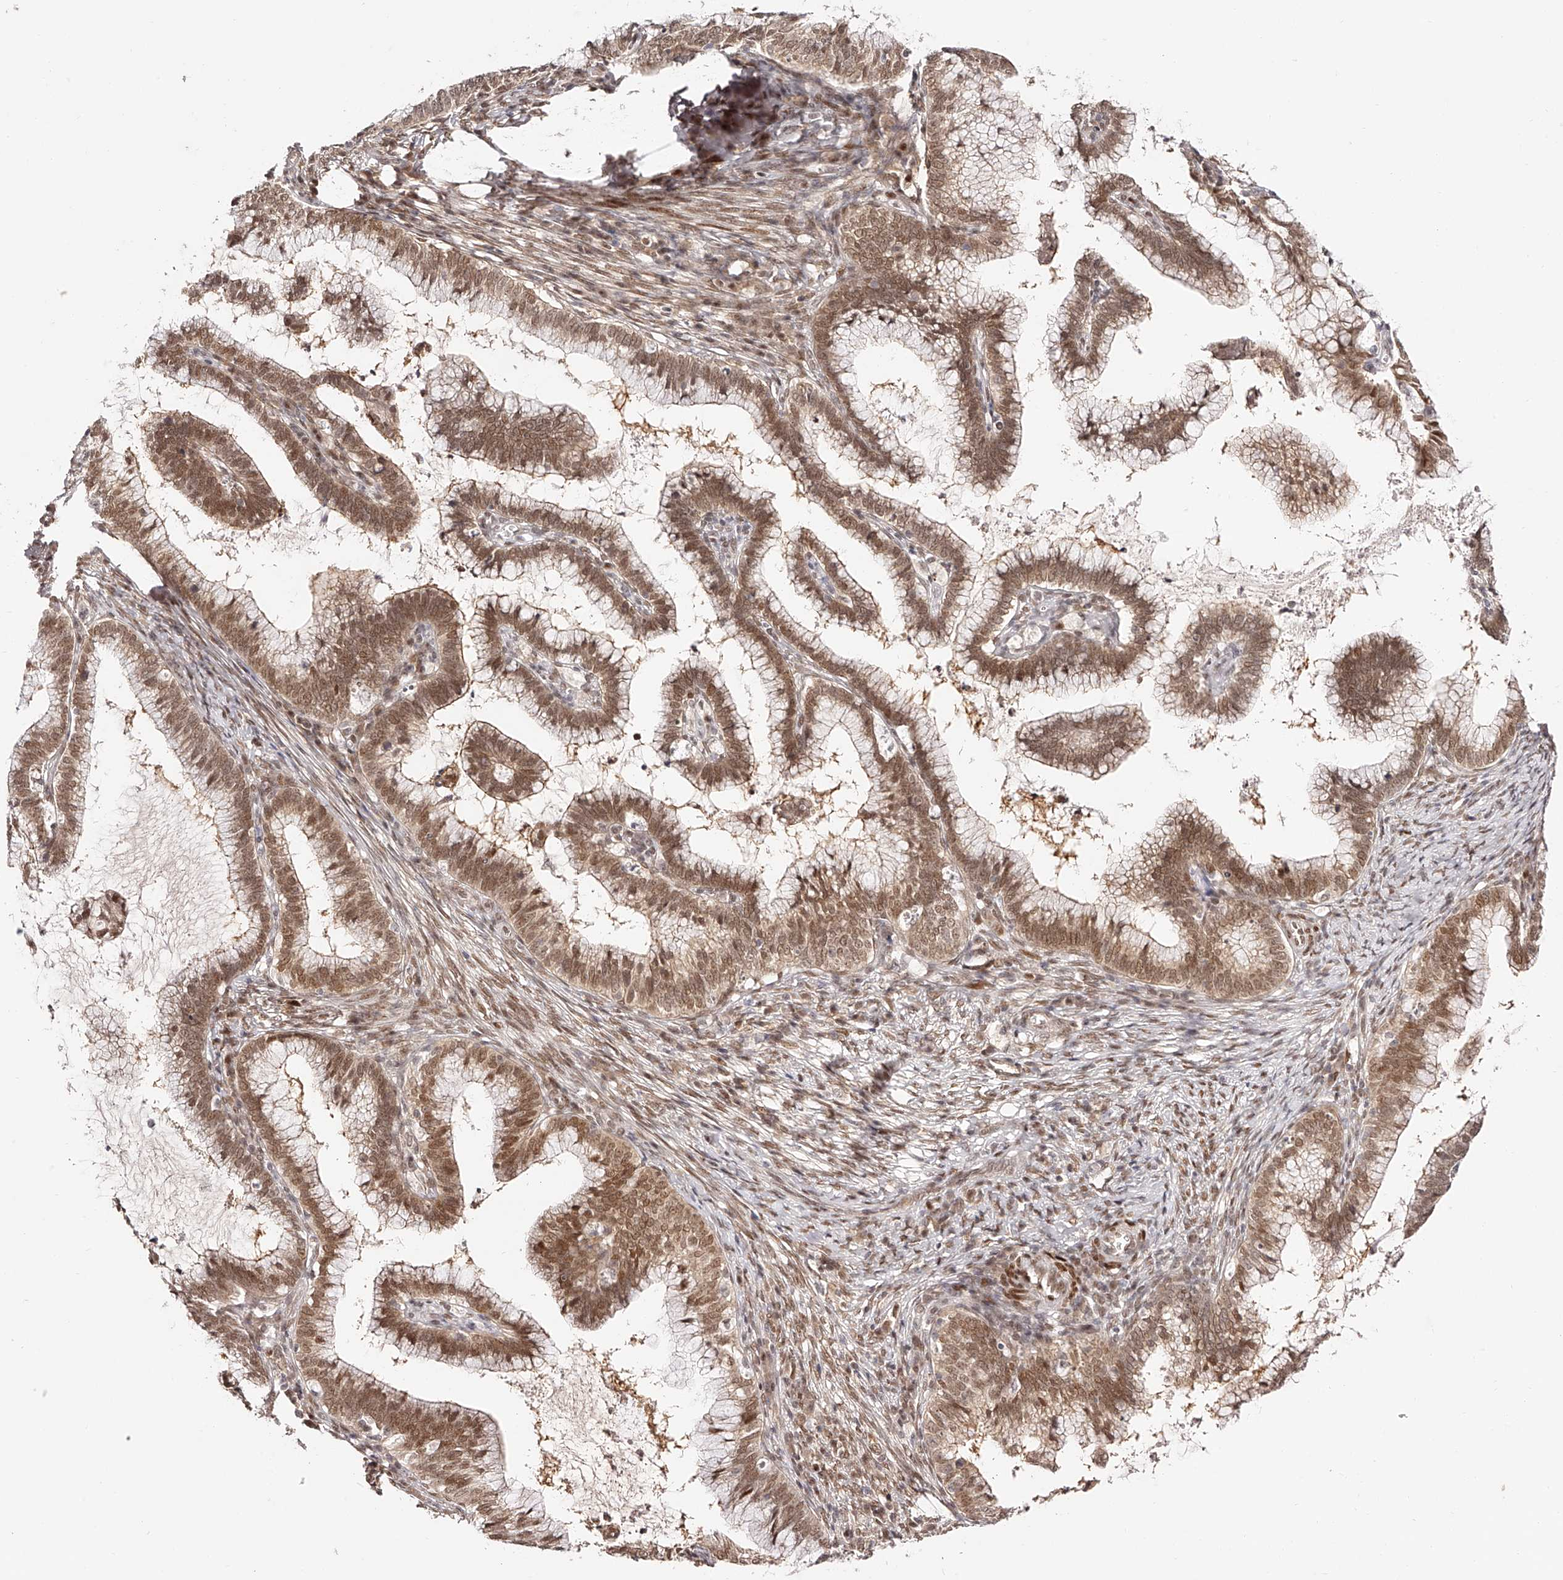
{"staining": {"intensity": "moderate", "quantity": ">75%", "location": "cytoplasmic/membranous,nuclear"}, "tissue": "cervical cancer", "cell_type": "Tumor cells", "image_type": "cancer", "snomed": [{"axis": "morphology", "description": "Adenocarcinoma, NOS"}, {"axis": "topography", "description": "Cervix"}], "caption": "Immunohistochemical staining of human adenocarcinoma (cervical) displays medium levels of moderate cytoplasmic/membranous and nuclear protein positivity in approximately >75% of tumor cells. The protein is shown in brown color, while the nuclei are stained blue.", "gene": "USF3", "patient": {"sex": "female", "age": 36}}